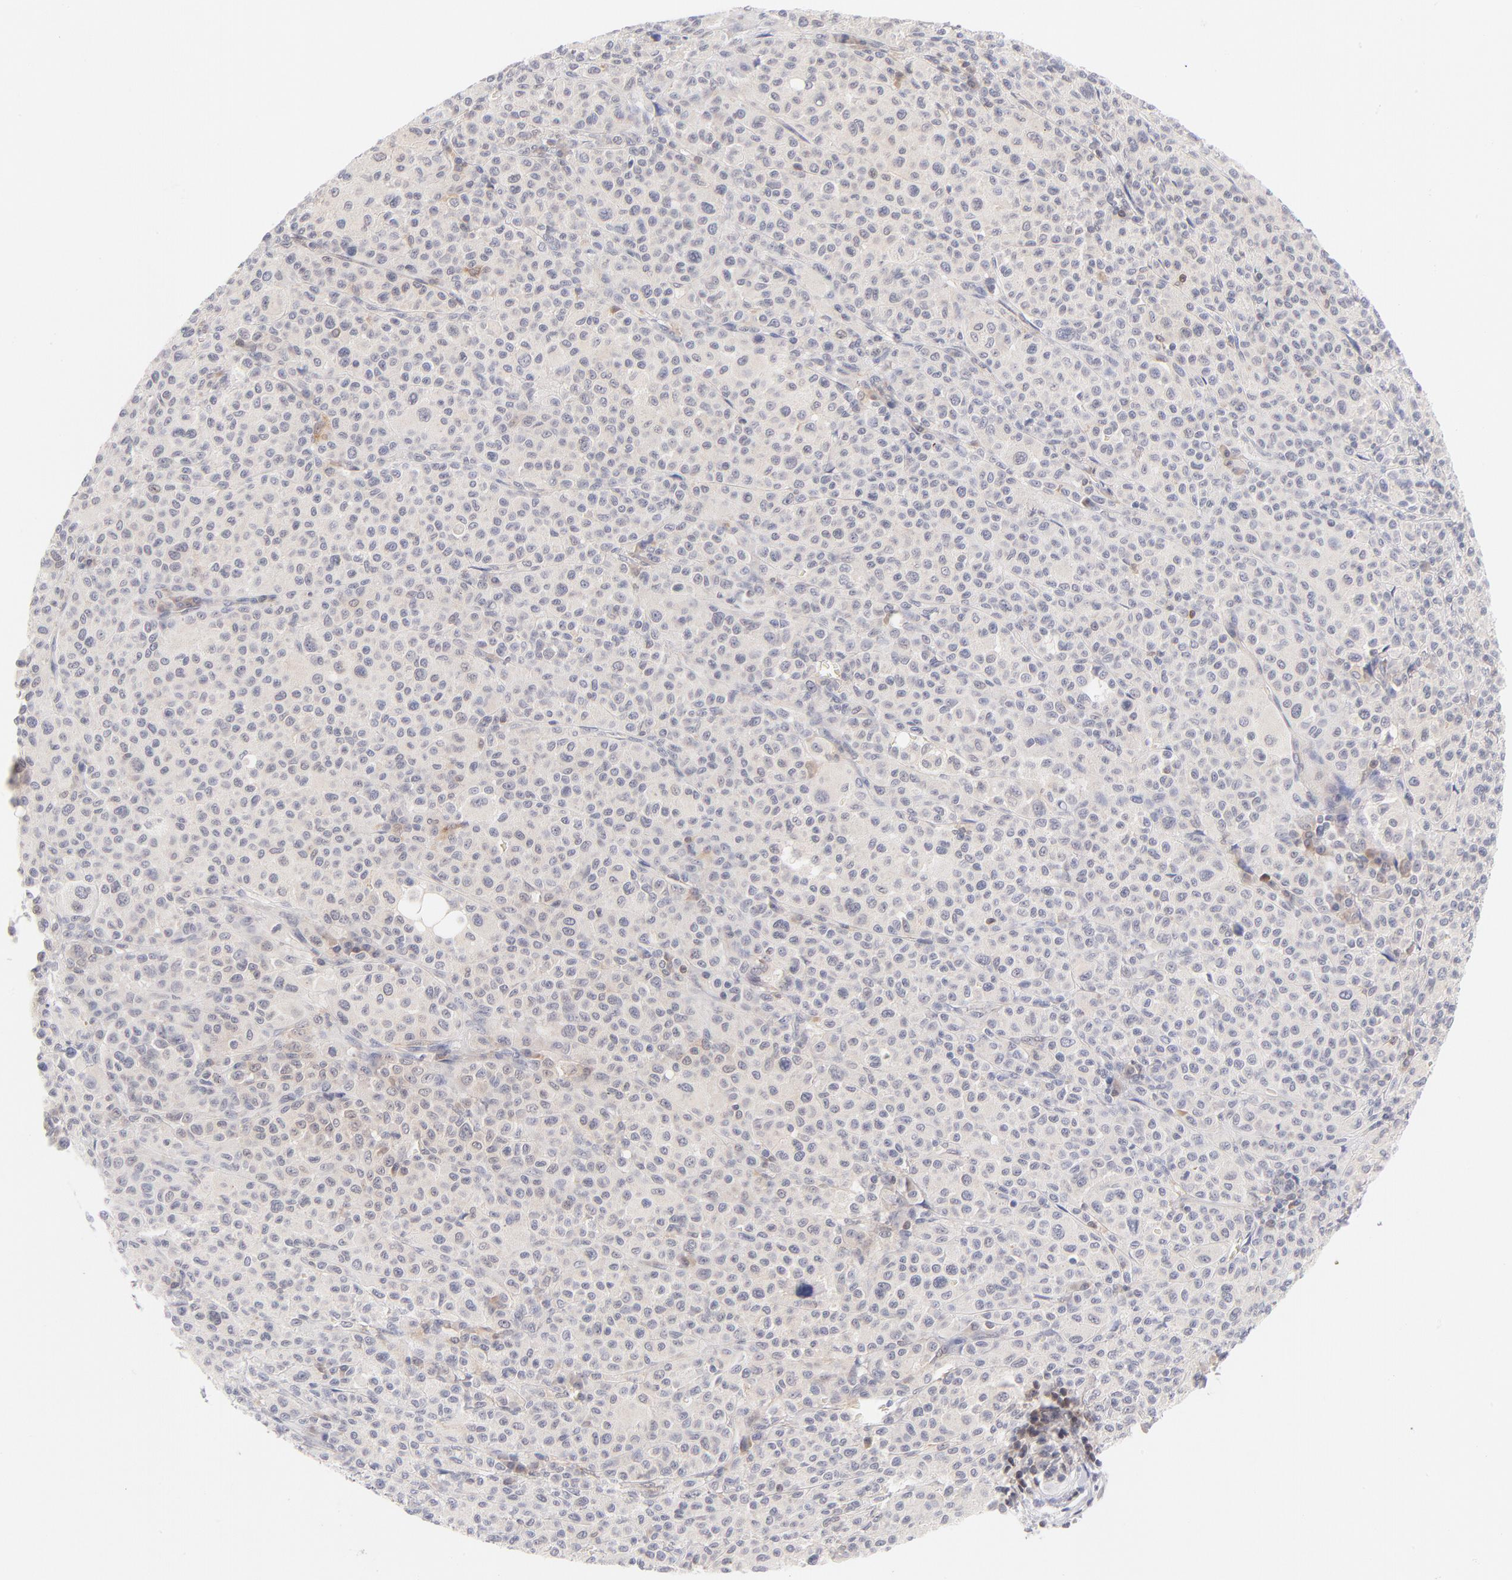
{"staining": {"intensity": "weak", "quantity": "<25%", "location": "cytoplasmic/membranous,nuclear"}, "tissue": "melanoma", "cell_type": "Tumor cells", "image_type": "cancer", "snomed": [{"axis": "morphology", "description": "Malignant melanoma, Metastatic site"}, {"axis": "topography", "description": "Skin"}], "caption": "Tumor cells show no significant positivity in melanoma.", "gene": "CASP6", "patient": {"sex": "female", "age": 74}}